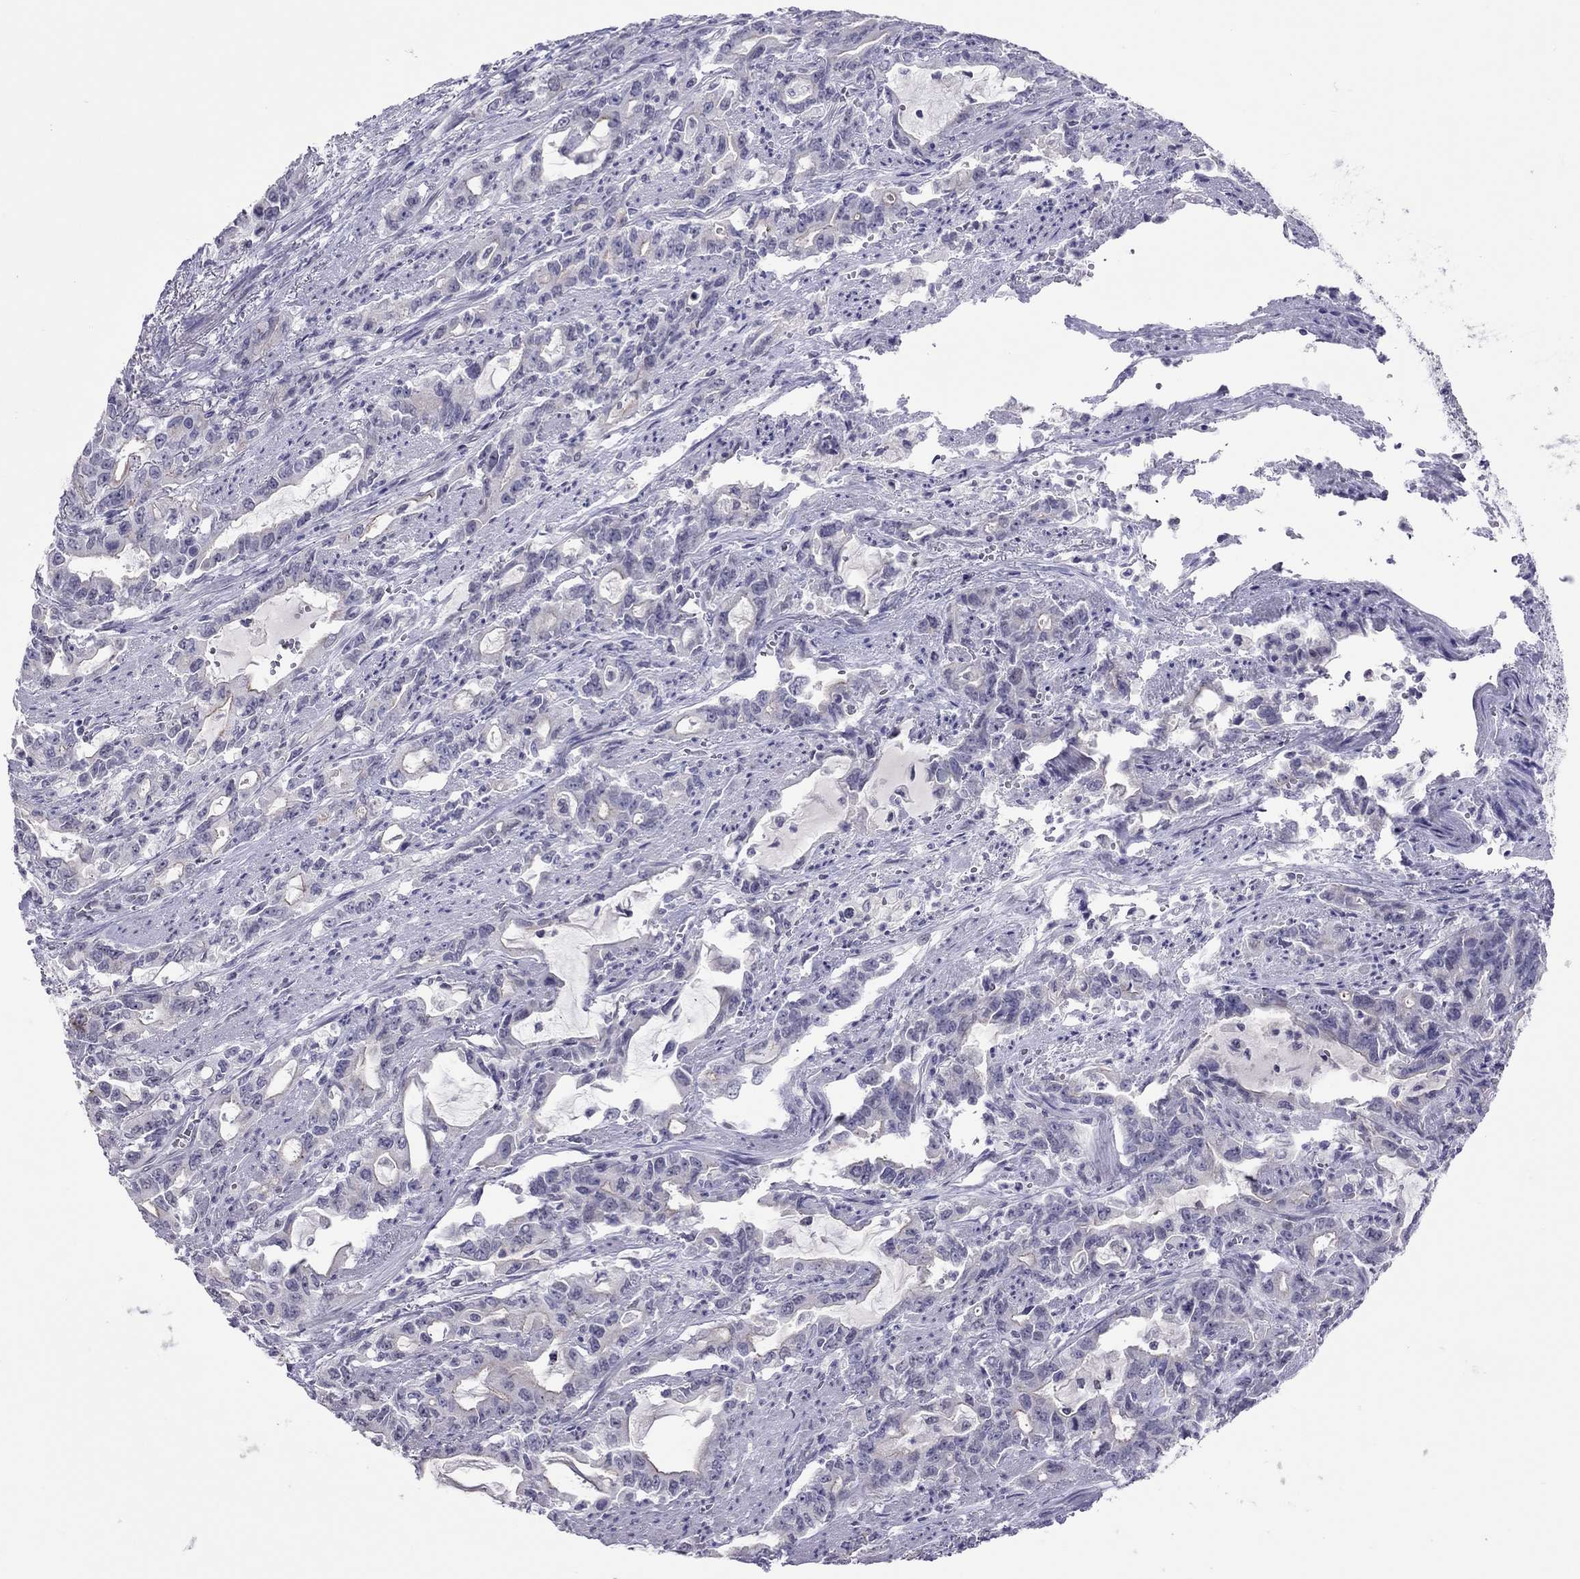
{"staining": {"intensity": "negative", "quantity": "none", "location": "none"}, "tissue": "stomach cancer", "cell_type": "Tumor cells", "image_type": "cancer", "snomed": [{"axis": "morphology", "description": "Adenocarcinoma, NOS"}, {"axis": "topography", "description": "Stomach, upper"}], "caption": "Immunohistochemistry photomicrograph of neoplastic tissue: human stomach adenocarcinoma stained with DAB shows no significant protein staining in tumor cells.", "gene": "JHY", "patient": {"sex": "male", "age": 85}}